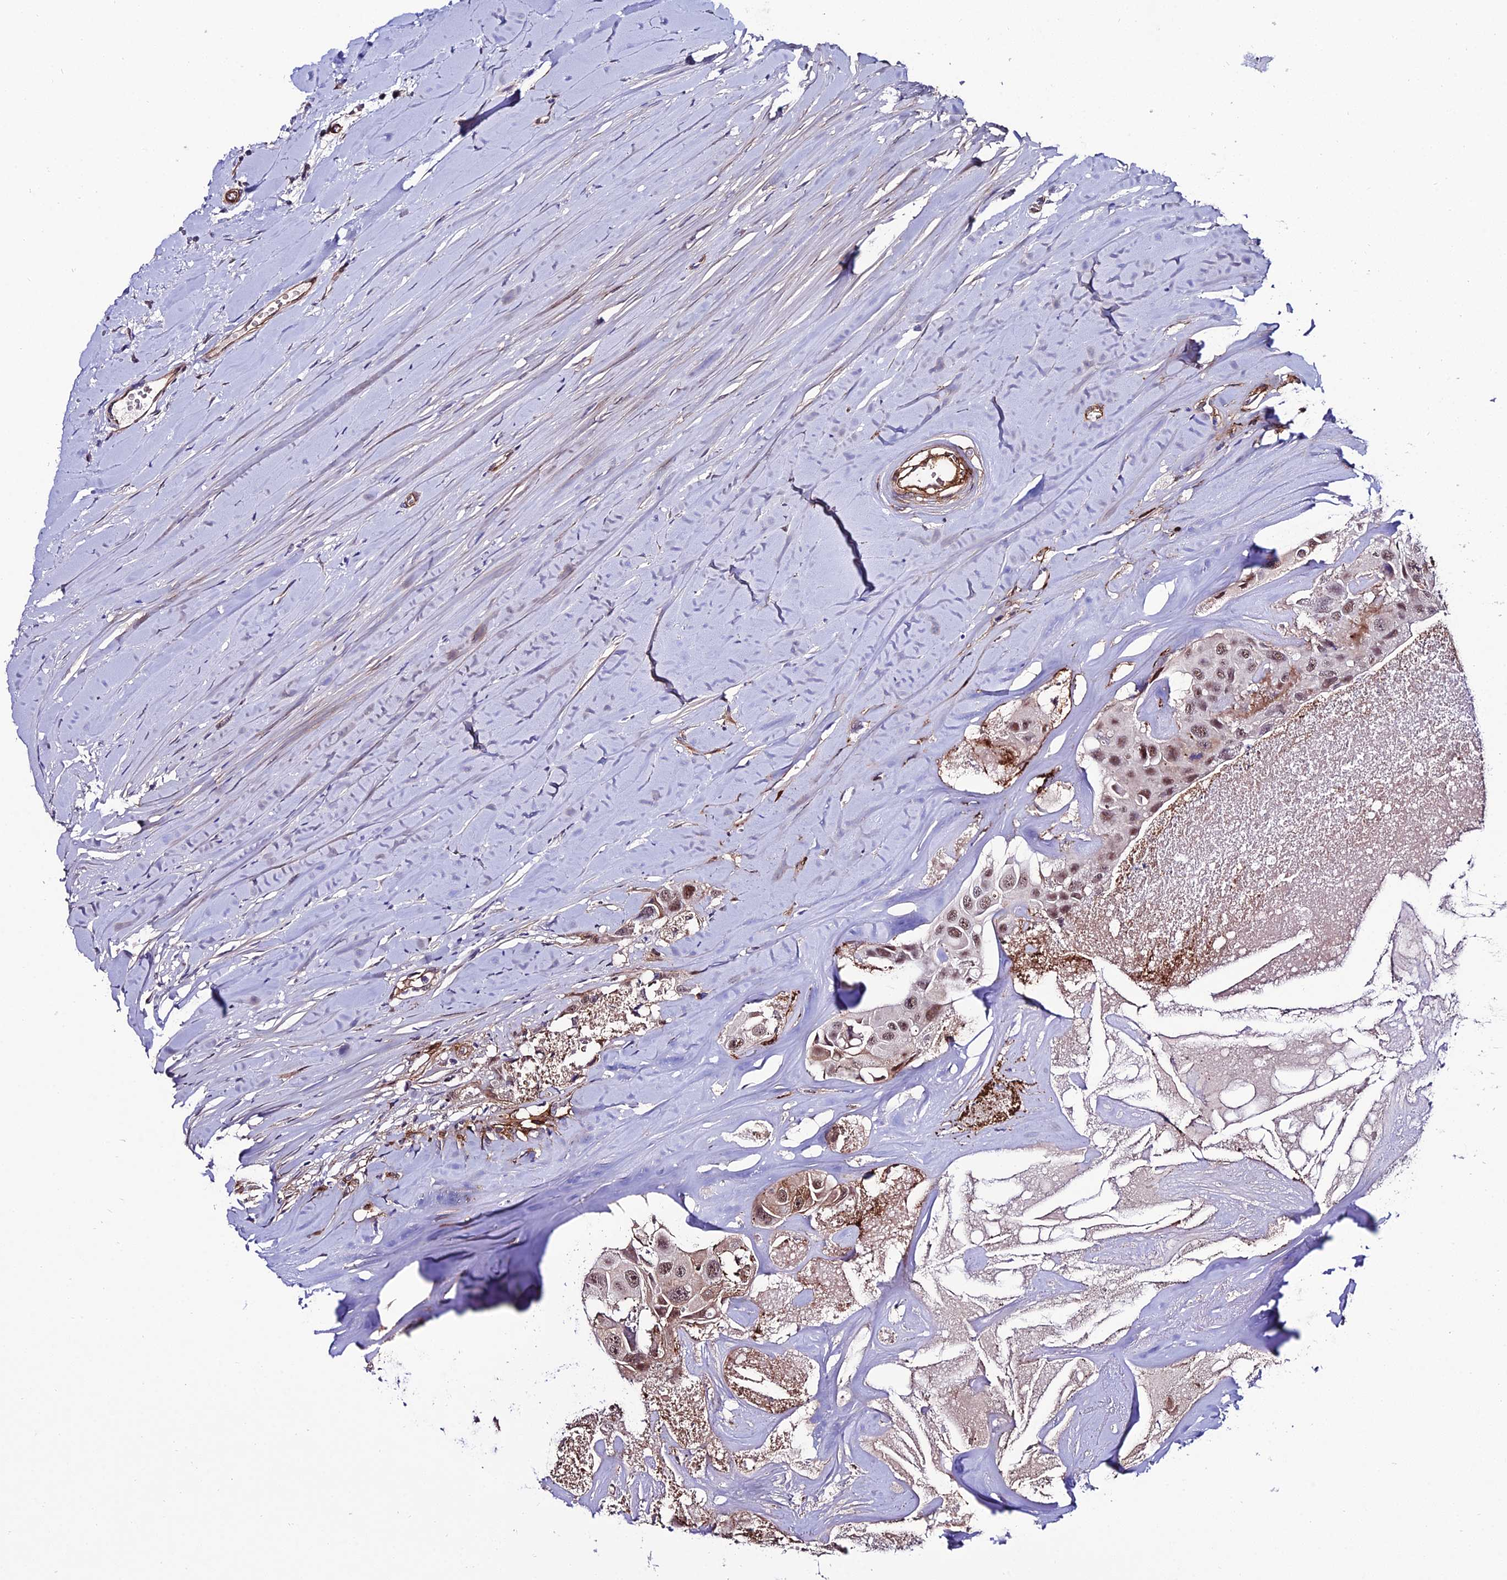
{"staining": {"intensity": "moderate", "quantity": "25%-75%", "location": "nuclear"}, "tissue": "head and neck cancer", "cell_type": "Tumor cells", "image_type": "cancer", "snomed": [{"axis": "morphology", "description": "Adenocarcinoma, NOS"}, {"axis": "morphology", "description": "Adenocarcinoma, metastatic, NOS"}, {"axis": "topography", "description": "Head-Neck"}], "caption": "Immunohistochemical staining of head and neck metastatic adenocarcinoma shows medium levels of moderate nuclear positivity in approximately 25%-75% of tumor cells. (Stains: DAB in brown, nuclei in blue, Microscopy: brightfield microscopy at high magnification).", "gene": "SYT15", "patient": {"sex": "male", "age": 75}}